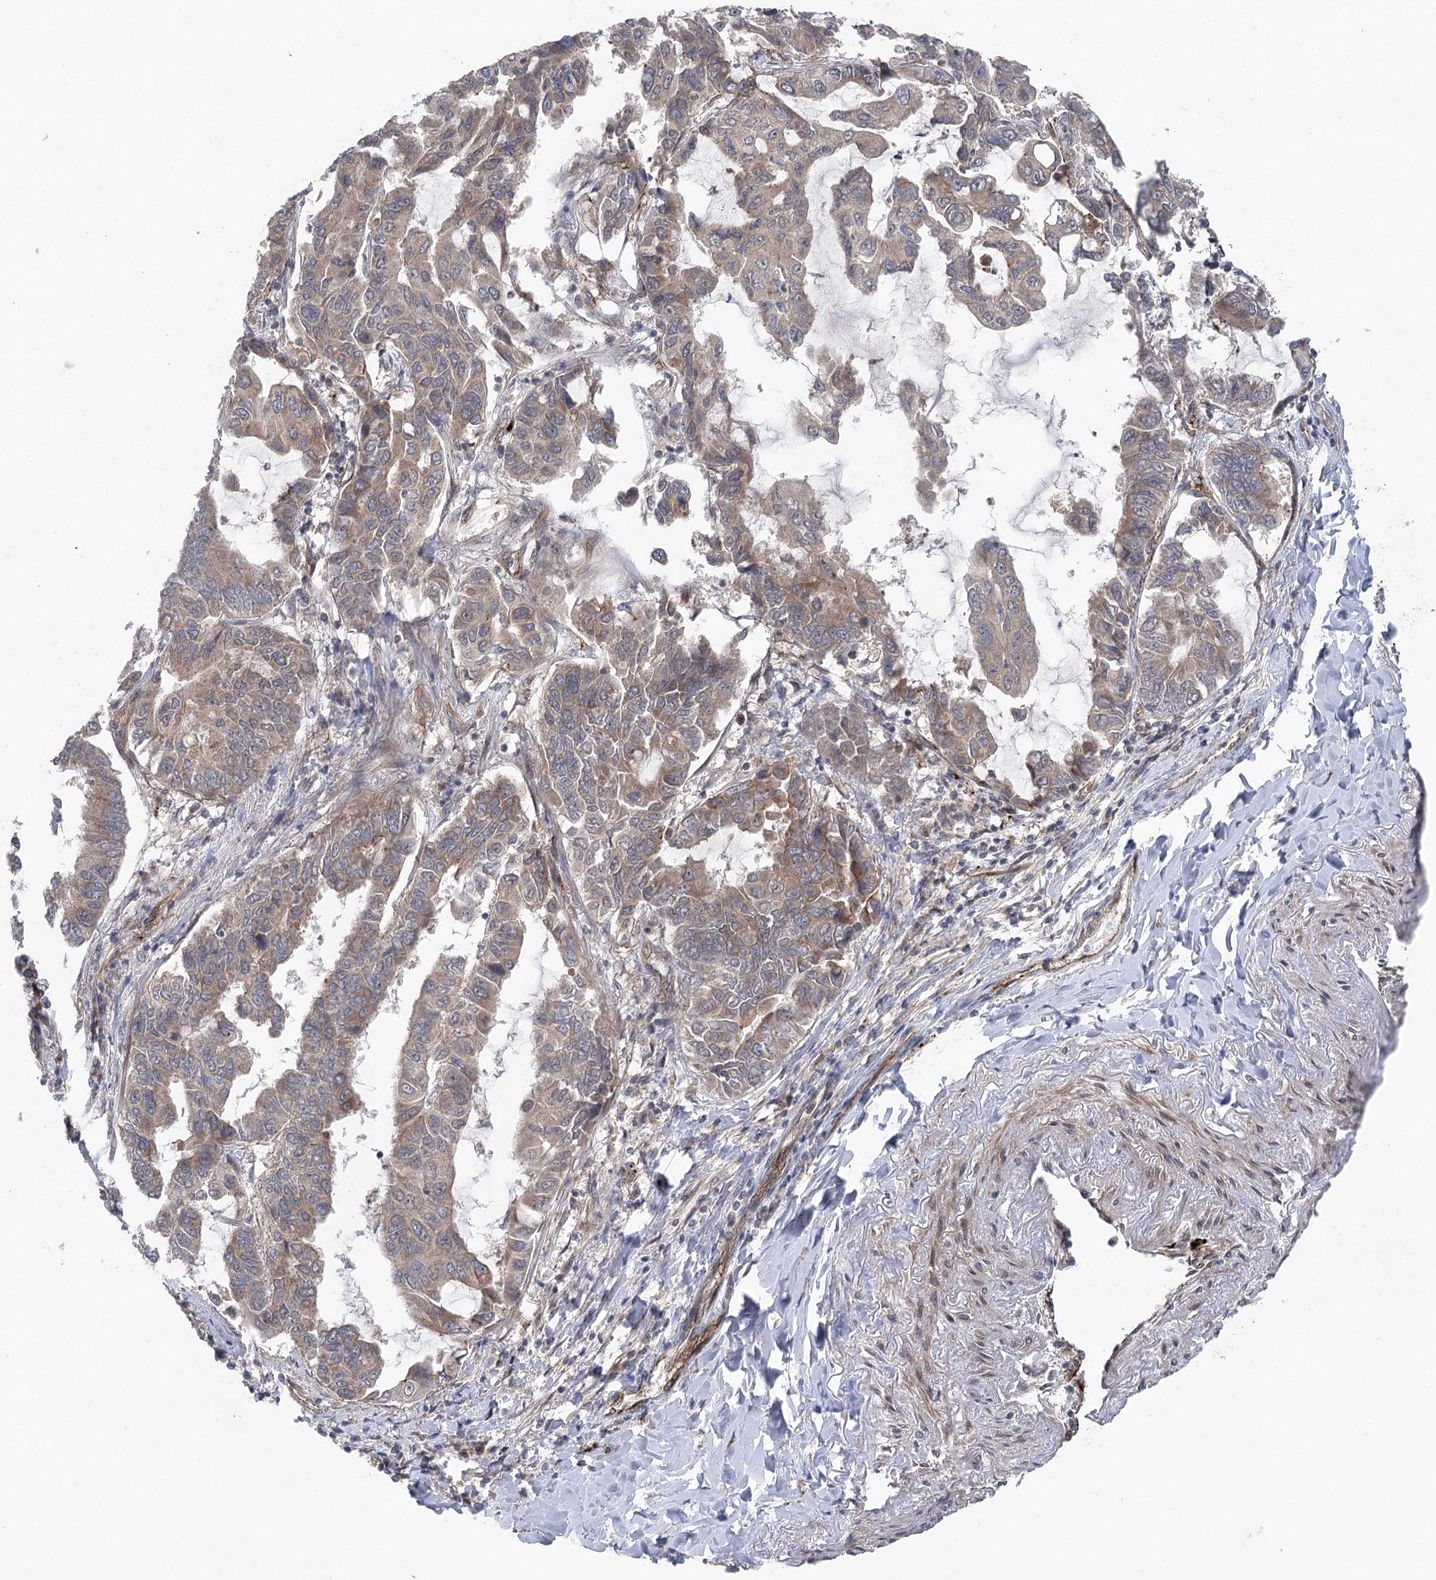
{"staining": {"intensity": "weak", "quantity": ">75%", "location": "cytoplasmic/membranous"}, "tissue": "lung cancer", "cell_type": "Tumor cells", "image_type": "cancer", "snomed": [{"axis": "morphology", "description": "Adenocarcinoma, NOS"}, {"axis": "topography", "description": "Lung"}], "caption": "Immunohistochemistry (DAB) staining of adenocarcinoma (lung) shows weak cytoplasmic/membranous protein staining in approximately >75% of tumor cells.", "gene": "METTL24", "patient": {"sex": "male", "age": 64}}